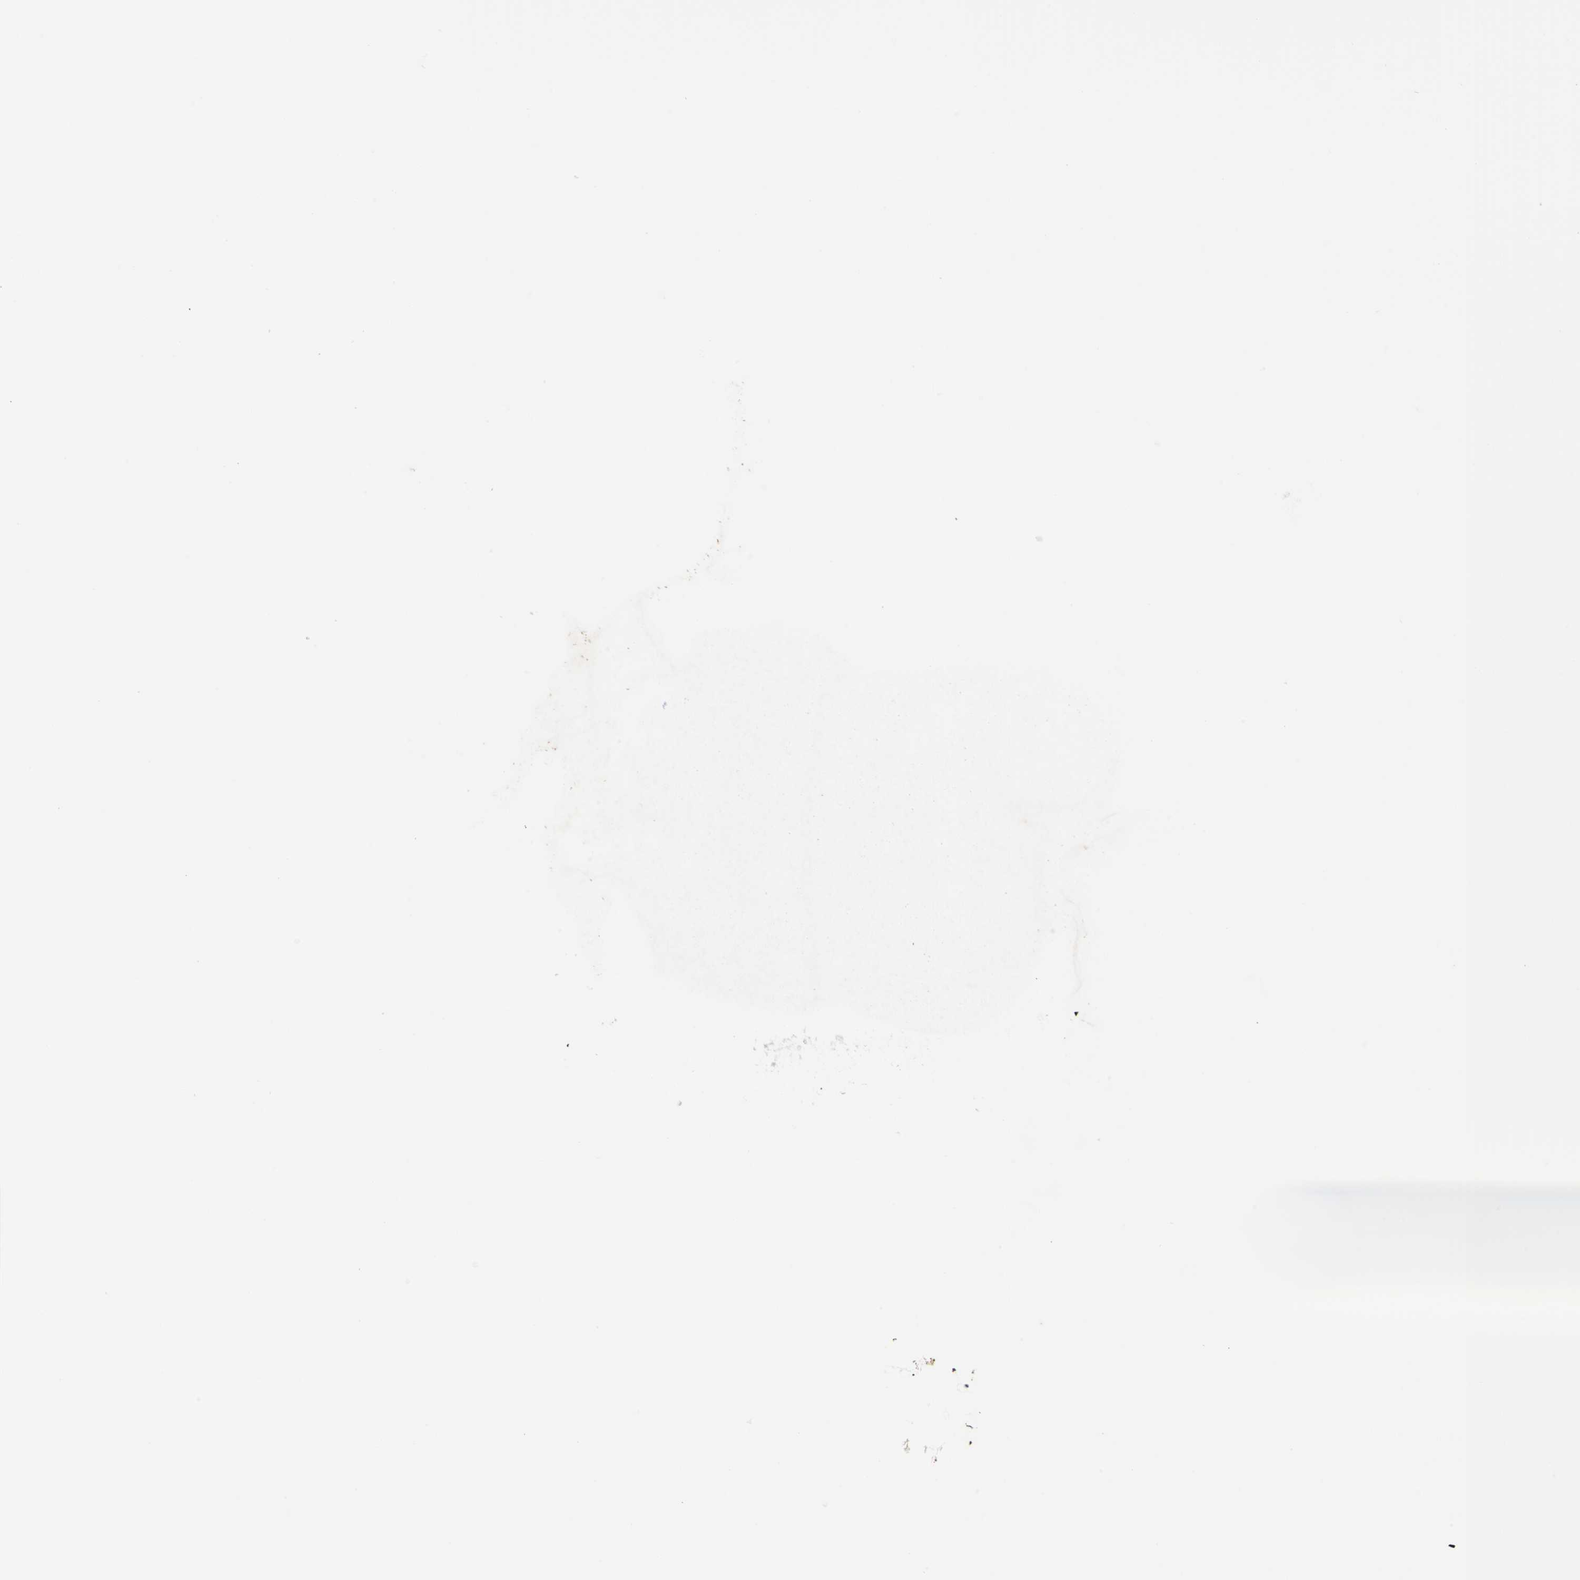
{"staining": {"intensity": "moderate", "quantity": ">75%", "location": "cytoplasmic/membranous,nuclear"}, "tissue": "lymphoma", "cell_type": "Tumor cells", "image_type": "cancer", "snomed": [{"axis": "morphology", "description": "Malignant lymphoma, non-Hodgkin's type, Low grade"}, {"axis": "topography", "description": "Lymph node"}], "caption": "Immunohistochemistry (DAB) staining of human low-grade malignant lymphoma, non-Hodgkin's type reveals moderate cytoplasmic/membranous and nuclear protein staining in approximately >75% of tumor cells. (brown staining indicates protein expression, while blue staining denotes nuclei).", "gene": "POLR3K", "patient": {"sex": "male", "age": 70}}